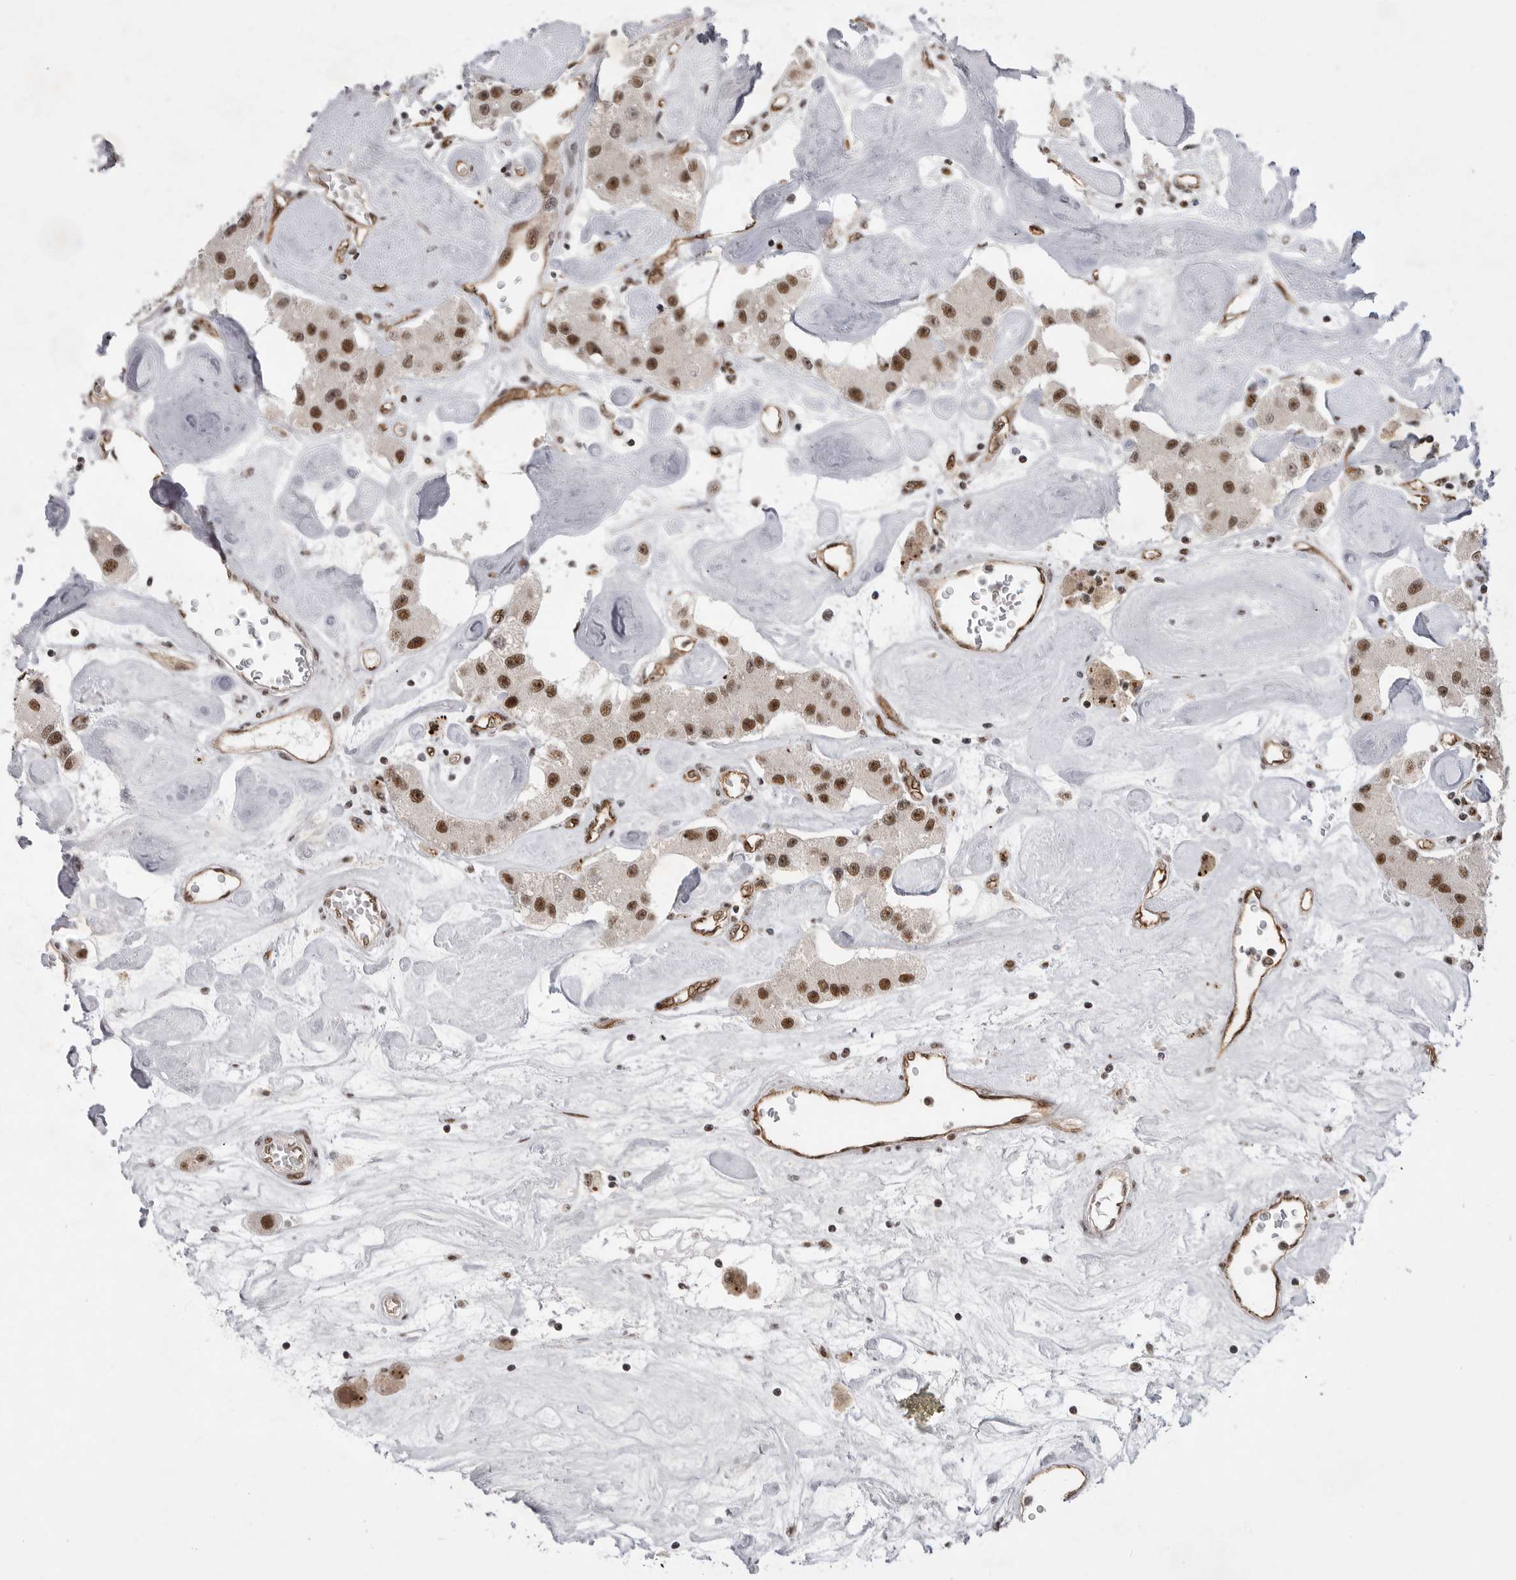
{"staining": {"intensity": "strong", "quantity": ">75%", "location": "nuclear"}, "tissue": "carcinoid", "cell_type": "Tumor cells", "image_type": "cancer", "snomed": [{"axis": "morphology", "description": "Carcinoid, malignant, NOS"}, {"axis": "topography", "description": "Pancreas"}], "caption": "Strong nuclear staining is seen in about >75% of tumor cells in carcinoid.", "gene": "PPP1R8", "patient": {"sex": "male", "age": 41}}